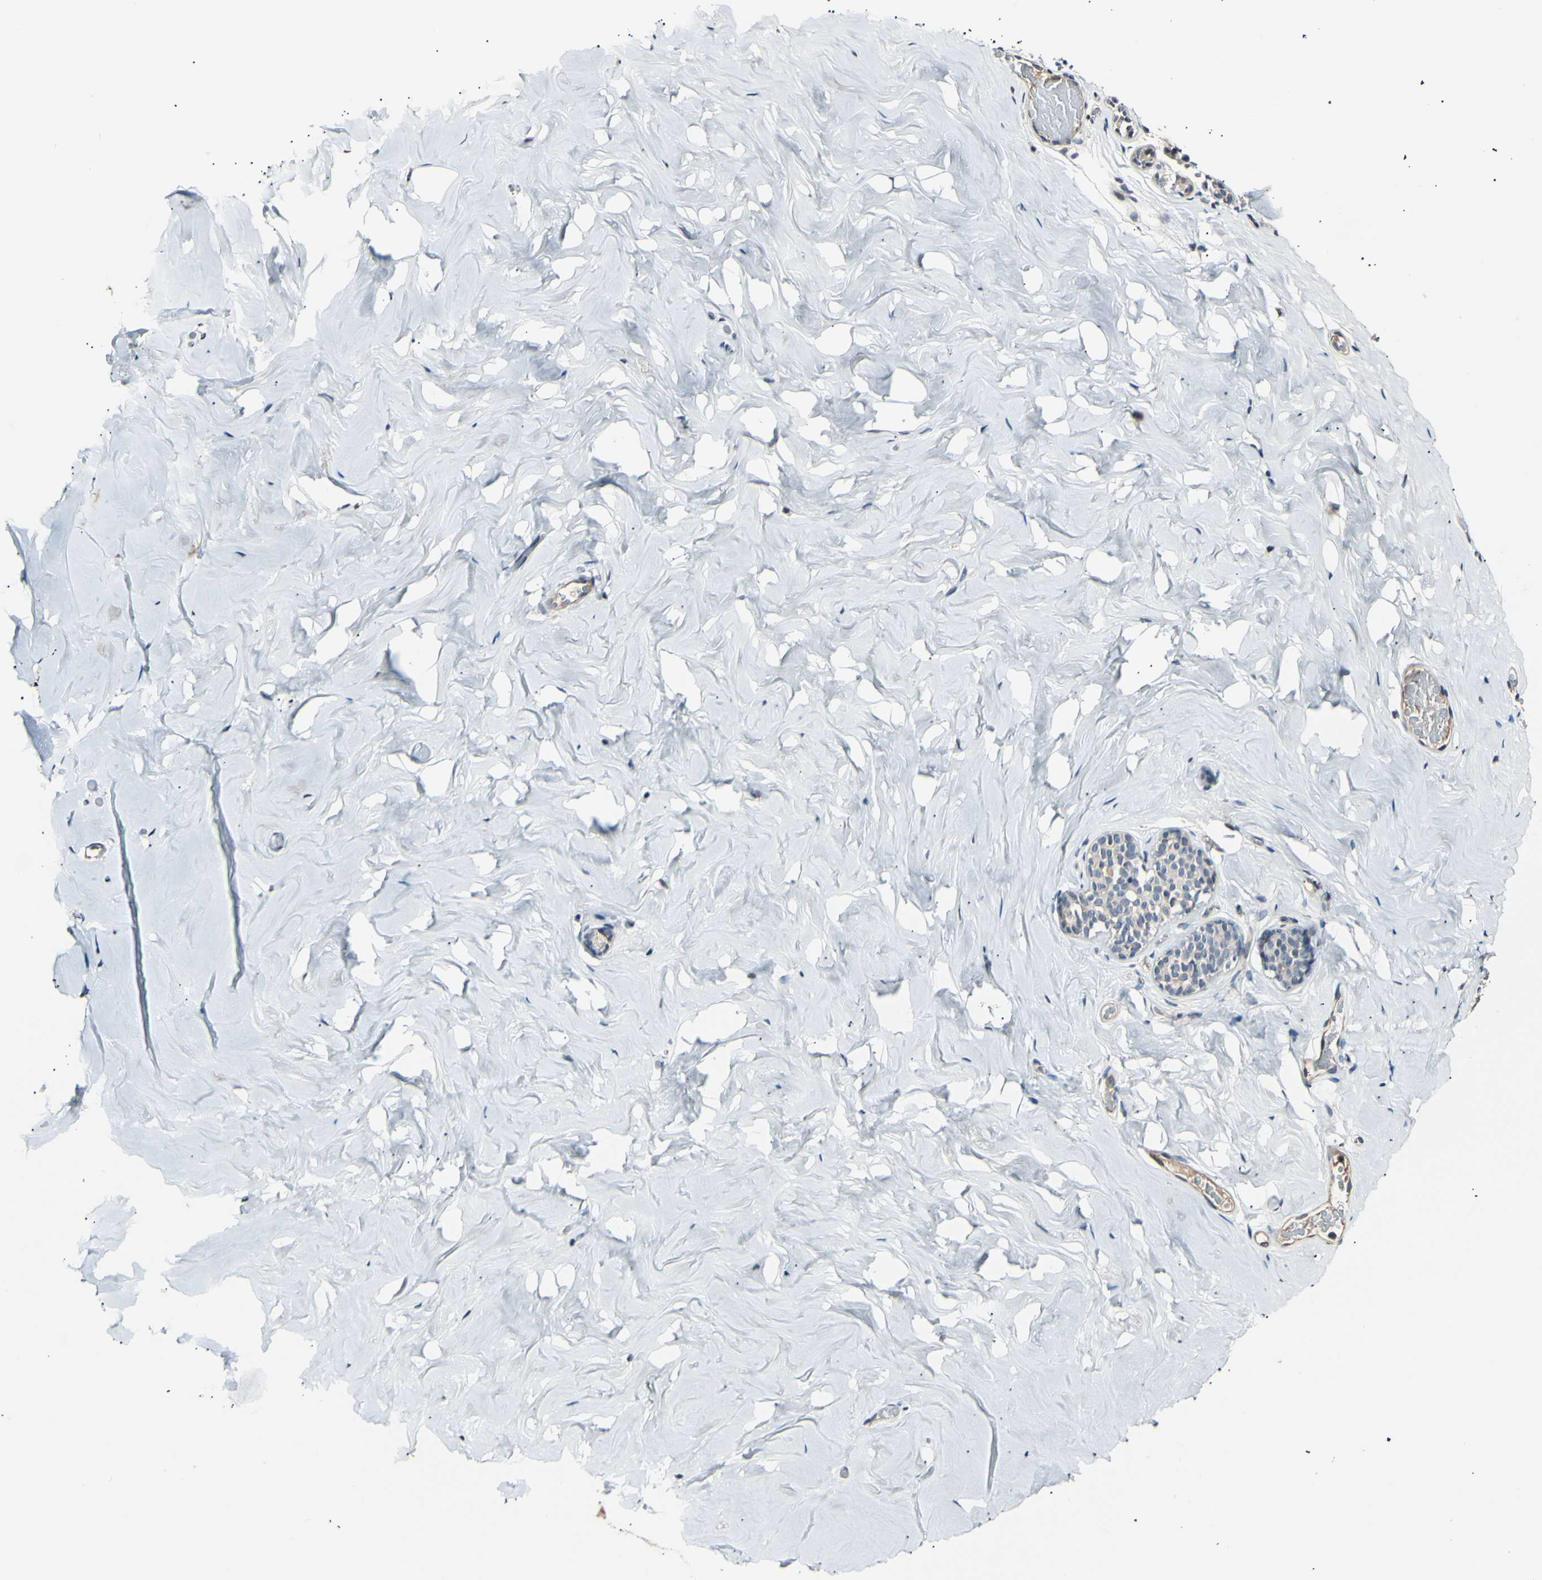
{"staining": {"intensity": "negative", "quantity": "none", "location": "none"}, "tissue": "breast", "cell_type": "Adipocytes", "image_type": "normal", "snomed": [{"axis": "morphology", "description": "Normal tissue, NOS"}, {"axis": "topography", "description": "Breast"}], "caption": "Breast stained for a protein using immunohistochemistry (IHC) displays no expression adipocytes.", "gene": "AK1", "patient": {"sex": "female", "age": 75}}